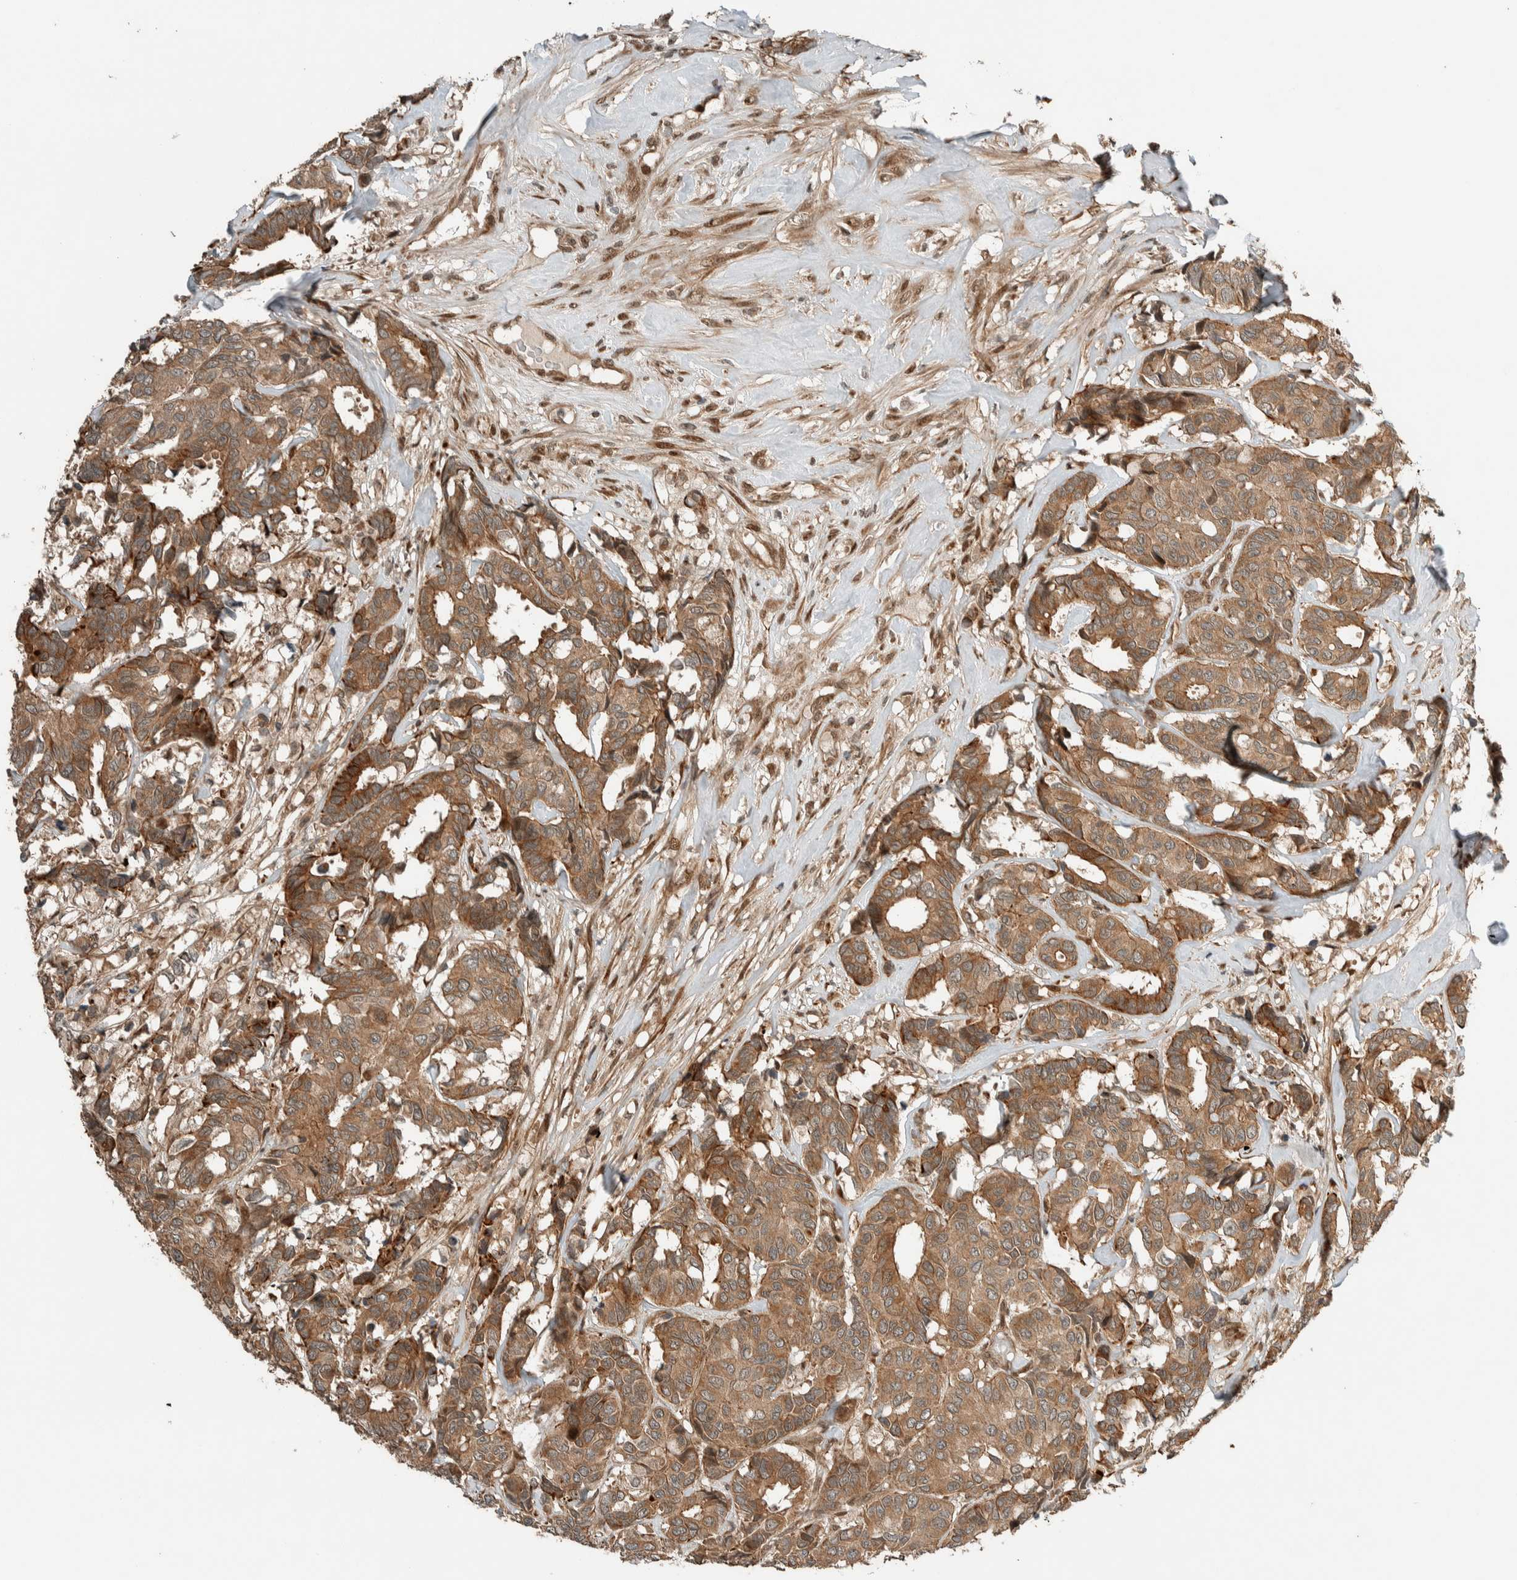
{"staining": {"intensity": "moderate", "quantity": ">75%", "location": "cytoplasmic/membranous"}, "tissue": "breast cancer", "cell_type": "Tumor cells", "image_type": "cancer", "snomed": [{"axis": "morphology", "description": "Duct carcinoma"}, {"axis": "topography", "description": "Breast"}], "caption": "Human breast infiltrating ductal carcinoma stained for a protein (brown) shows moderate cytoplasmic/membranous positive positivity in approximately >75% of tumor cells.", "gene": "STXBP4", "patient": {"sex": "female", "age": 87}}